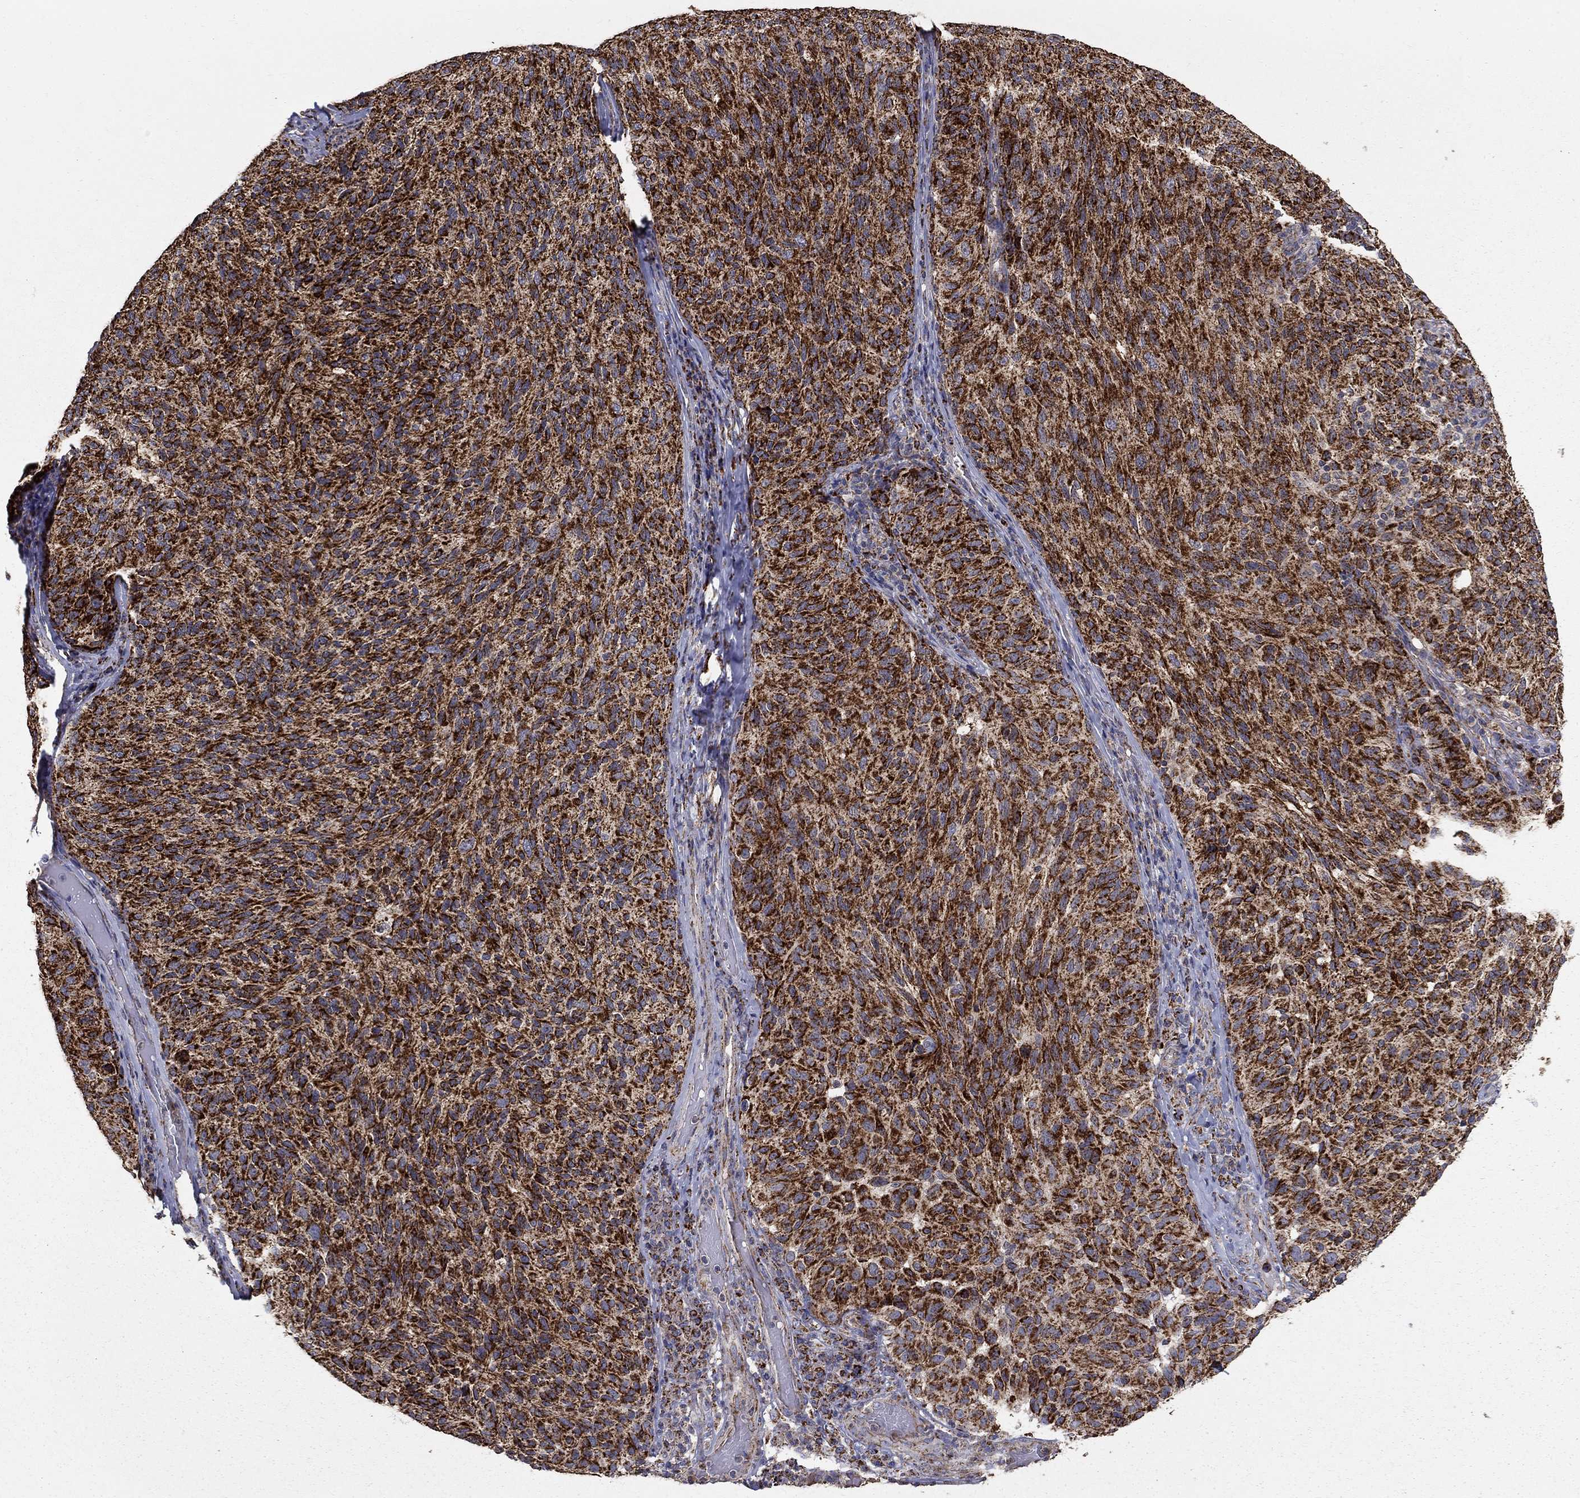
{"staining": {"intensity": "strong", "quantity": ">75%", "location": "cytoplasmic/membranous"}, "tissue": "melanoma", "cell_type": "Tumor cells", "image_type": "cancer", "snomed": [{"axis": "morphology", "description": "Malignant melanoma, NOS"}, {"axis": "topography", "description": "Skin"}], "caption": "DAB immunohistochemical staining of malignant melanoma displays strong cytoplasmic/membranous protein positivity in approximately >75% of tumor cells. (DAB = brown stain, brightfield microscopy at high magnification).", "gene": "GCSH", "patient": {"sex": "female", "age": 73}}